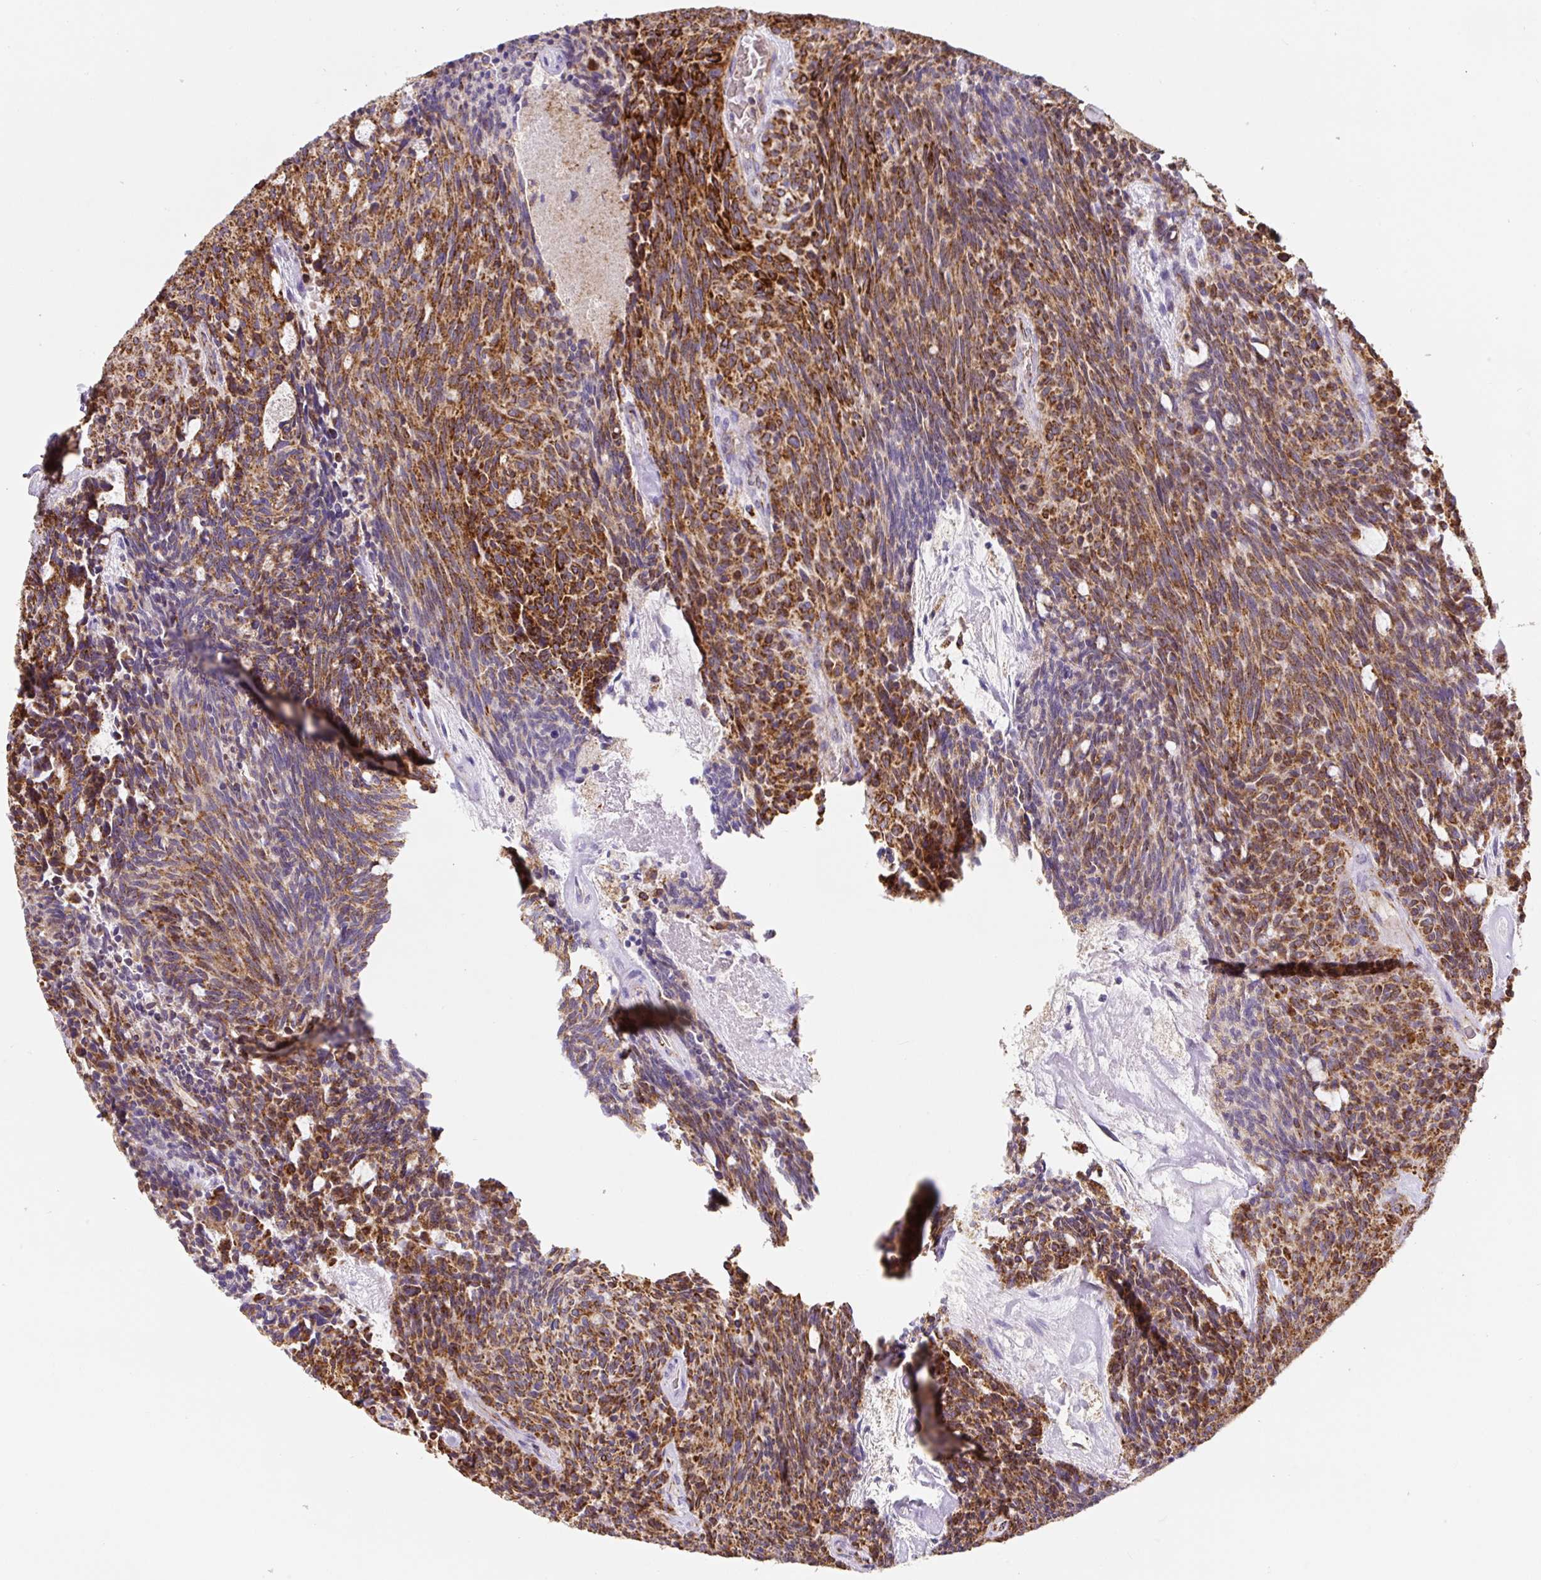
{"staining": {"intensity": "strong", "quantity": ">75%", "location": "cytoplasmic/membranous"}, "tissue": "carcinoid", "cell_type": "Tumor cells", "image_type": "cancer", "snomed": [{"axis": "morphology", "description": "Carcinoid, malignant, NOS"}, {"axis": "topography", "description": "Pancreas"}], "caption": "IHC histopathology image of neoplastic tissue: human carcinoid stained using immunohistochemistry (IHC) reveals high levels of strong protein expression localized specifically in the cytoplasmic/membranous of tumor cells, appearing as a cytoplasmic/membranous brown color.", "gene": "MT-CO2", "patient": {"sex": "female", "age": 54}}